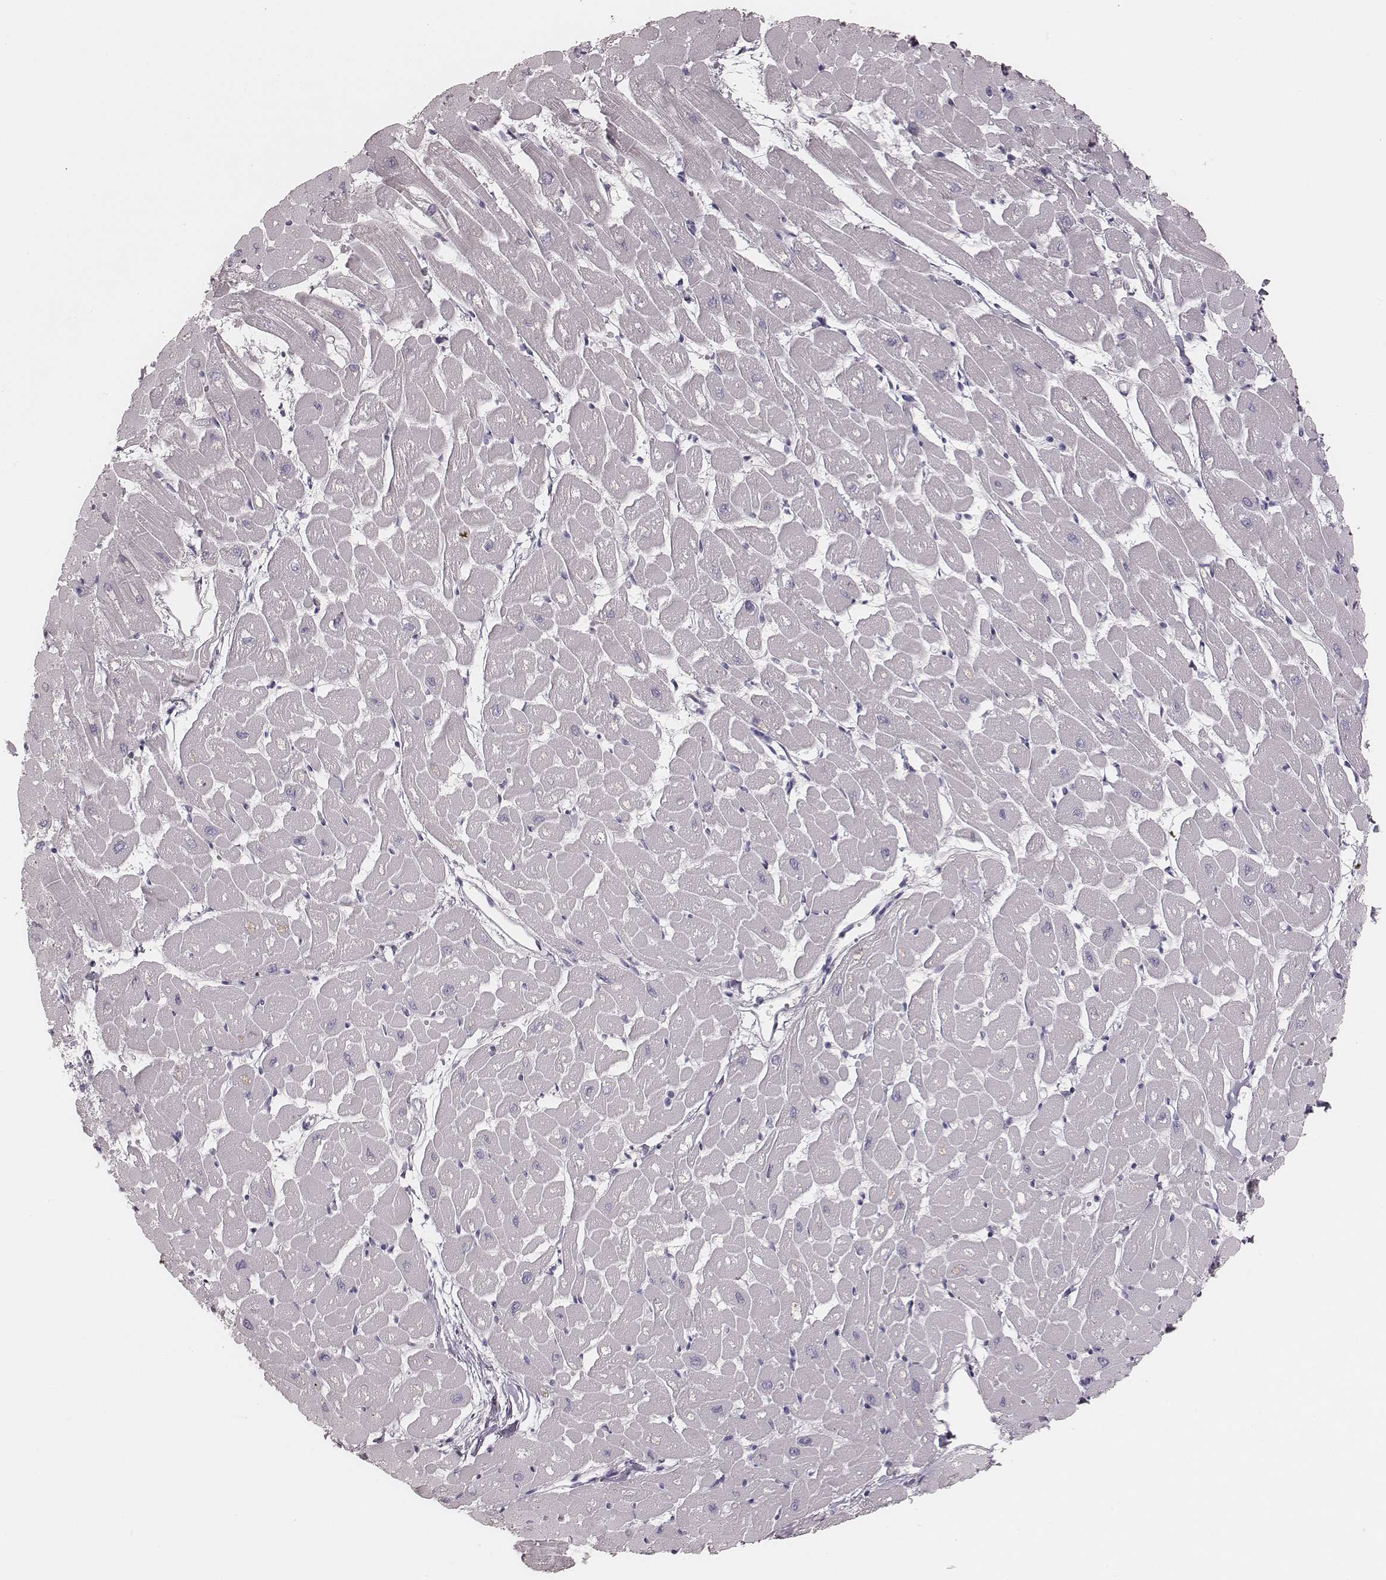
{"staining": {"intensity": "negative", "quantity": "none", "location": "none"}, "tissue": "heart muscle", "cell_type": "Cardiomyocytes", "image_type": "normal", "snomed": [{"axis": "morphology", "description": "Normal tissue, NOS"}, {"axis": "topography", "description": "Heart"}], "caption": "Benign heart muscle was stained to show a protein in brown. There is no significant expression in cardiomyocytes. The staining is performed using DAB brown chromogen with nuclei counter-stained in using hematoxylin.", "gene": "KIF5C", "patient": {"sex": "male", "age": 57}}